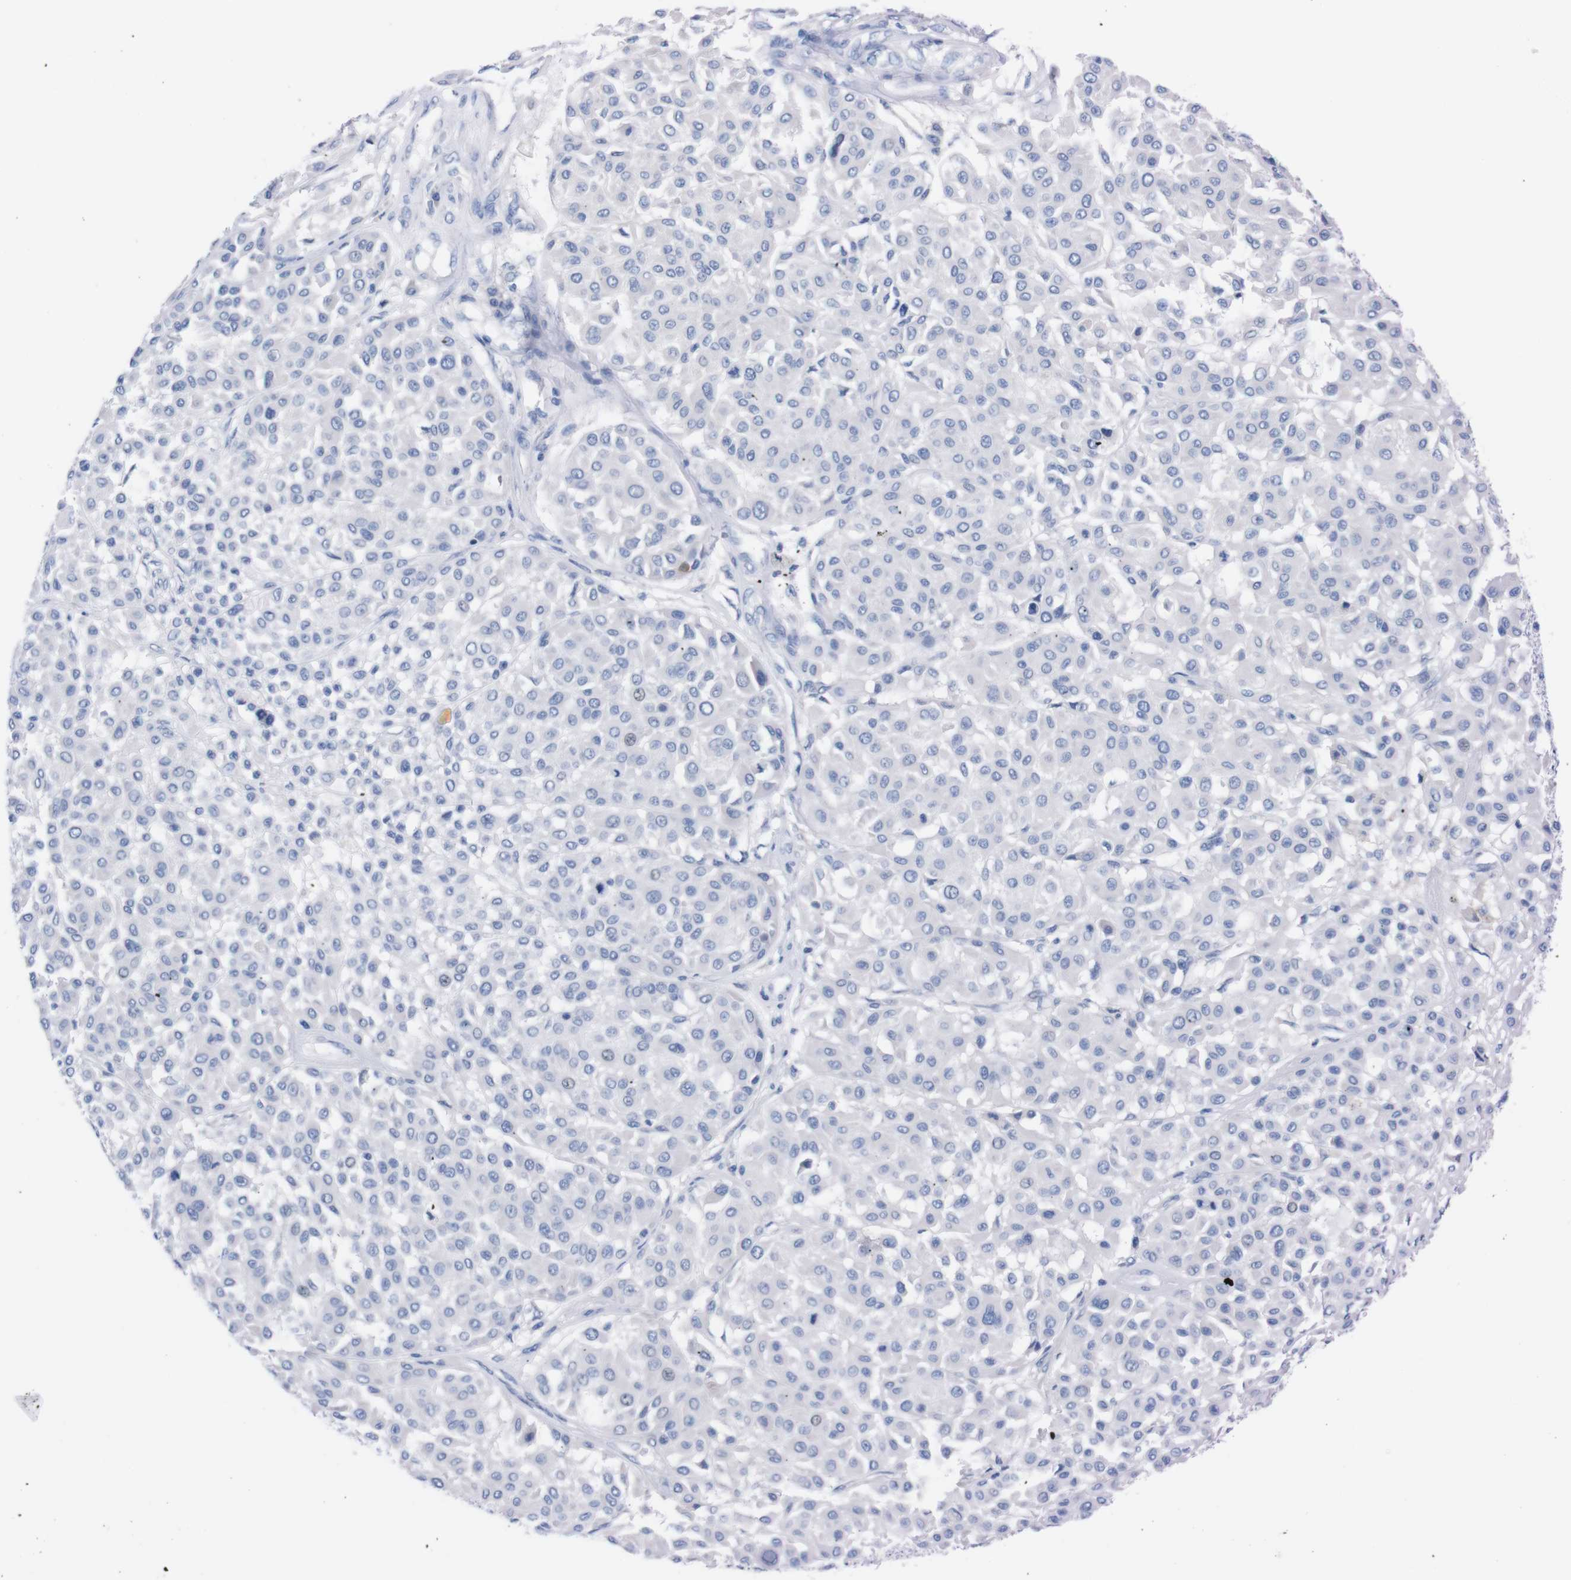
{"staining": {"intensity": "negative", "quantity": "none", "location": "none"}, "tissue": "melanoma", "cell_type": "Tumor cells", "image_type": "cancer", "snomed": [{"axis": "morphology", "description": "Malignant melanoma, Metastatic site"}, {"axis": "topography", "description": "Soft tissue"}], "caption": "Melanoma was stained to show a protein in brown. There is no significant expression in tumor cells.", "gene": "TMEM243", "patient": {"sex": "male", "age": 41}}